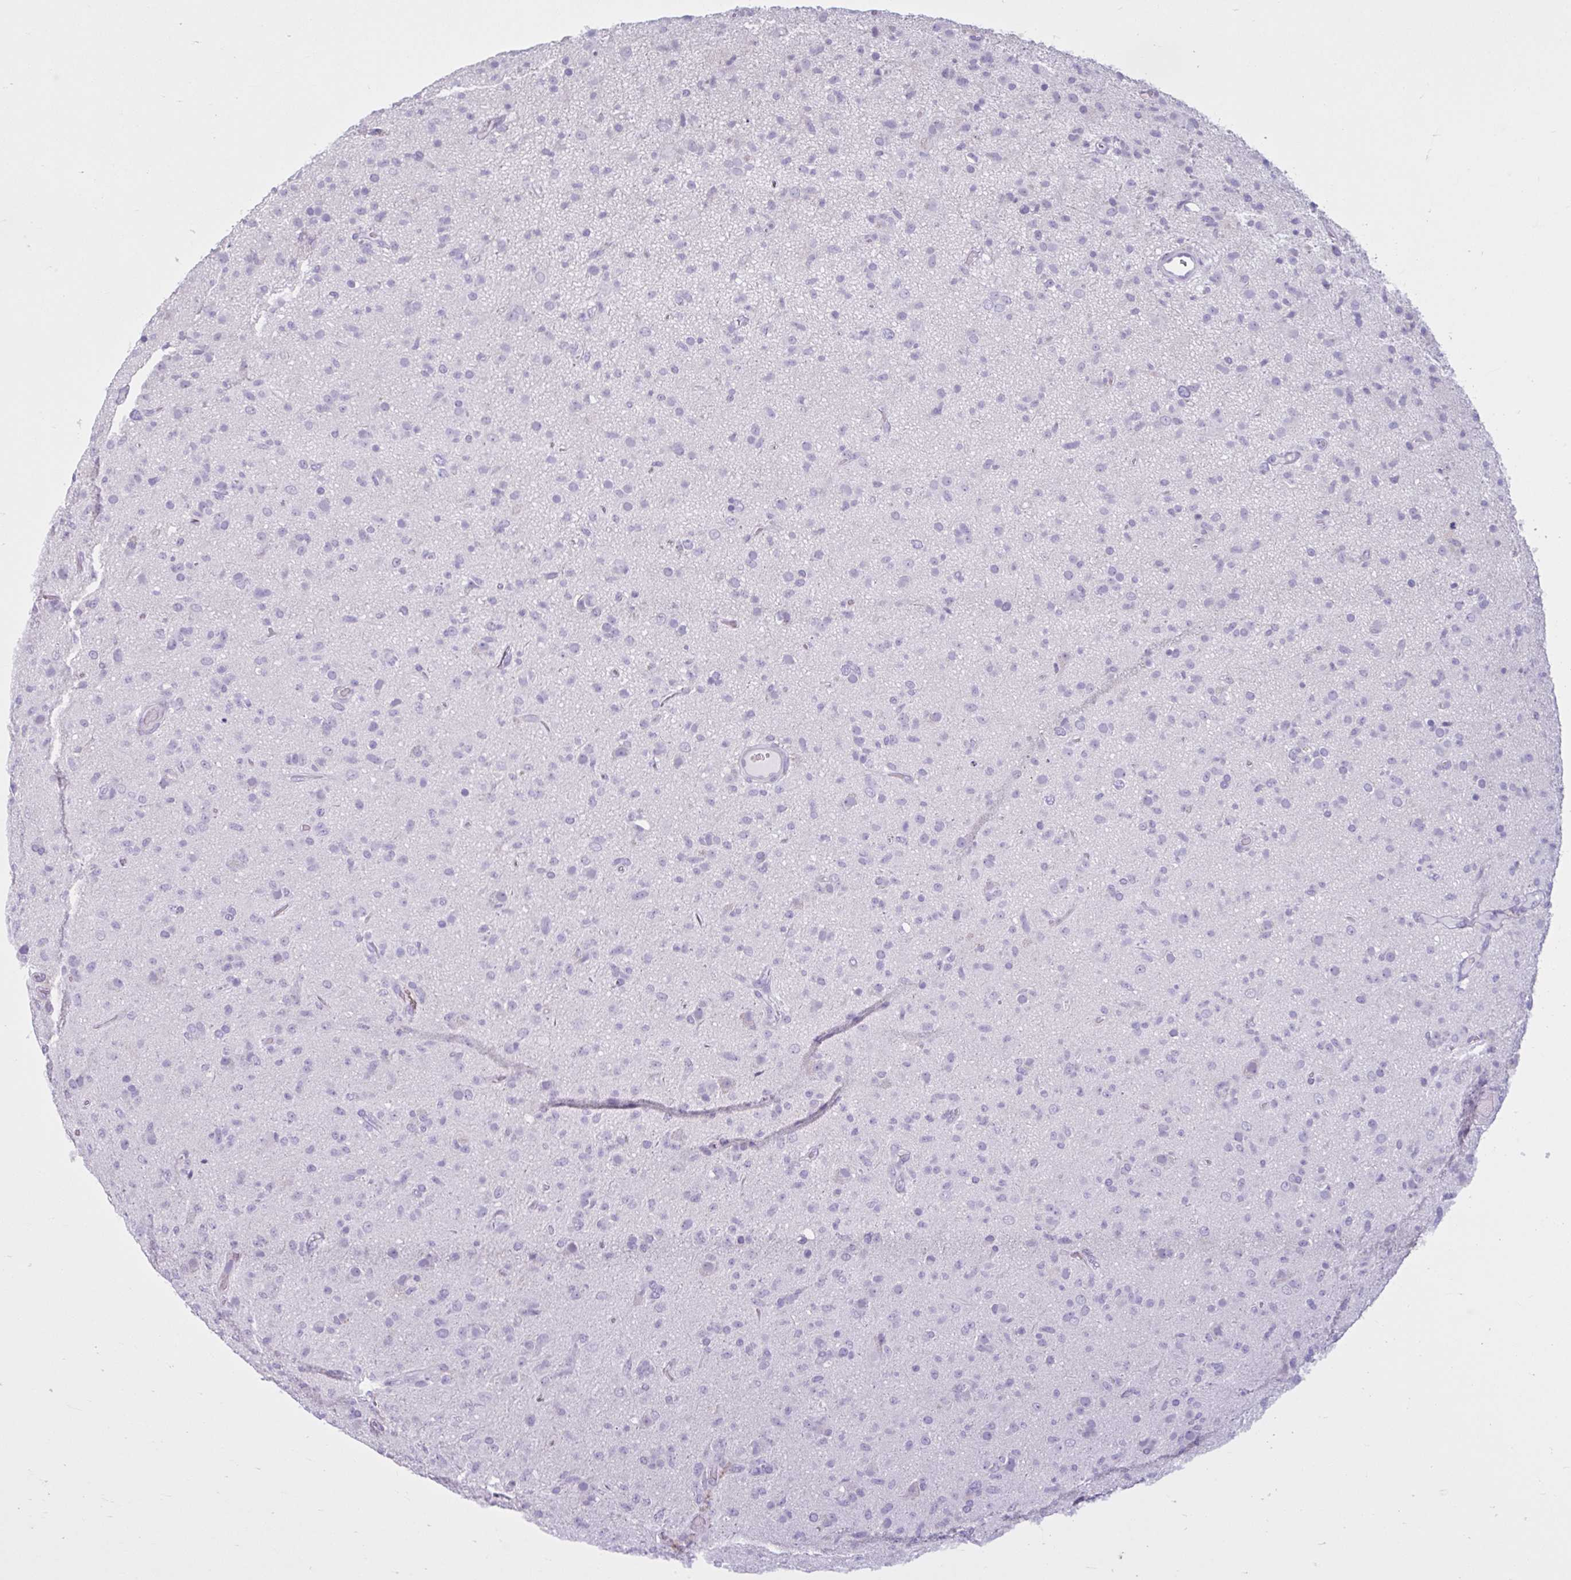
{"staining": {"intensity": "negative", "quantity": "none", "location": "none"}, "tissue": "glioma", "cell_type": "Tumor cells", "image_type": "cancer", "snomed": [{"axis": "morphology", "description": "Glioma, malignant, Low grade"}, {"axis": "topography", "description": "Brain"}], "caption": "A photomicrograph of human glioma is negative for staining in tumor cells. (Brightfield microscopy of DAB (3,3'-diaminobenzidine) IHC at high magnification).", "gene": "CEP120", "patient": {"sex": "male", "age": 65}}